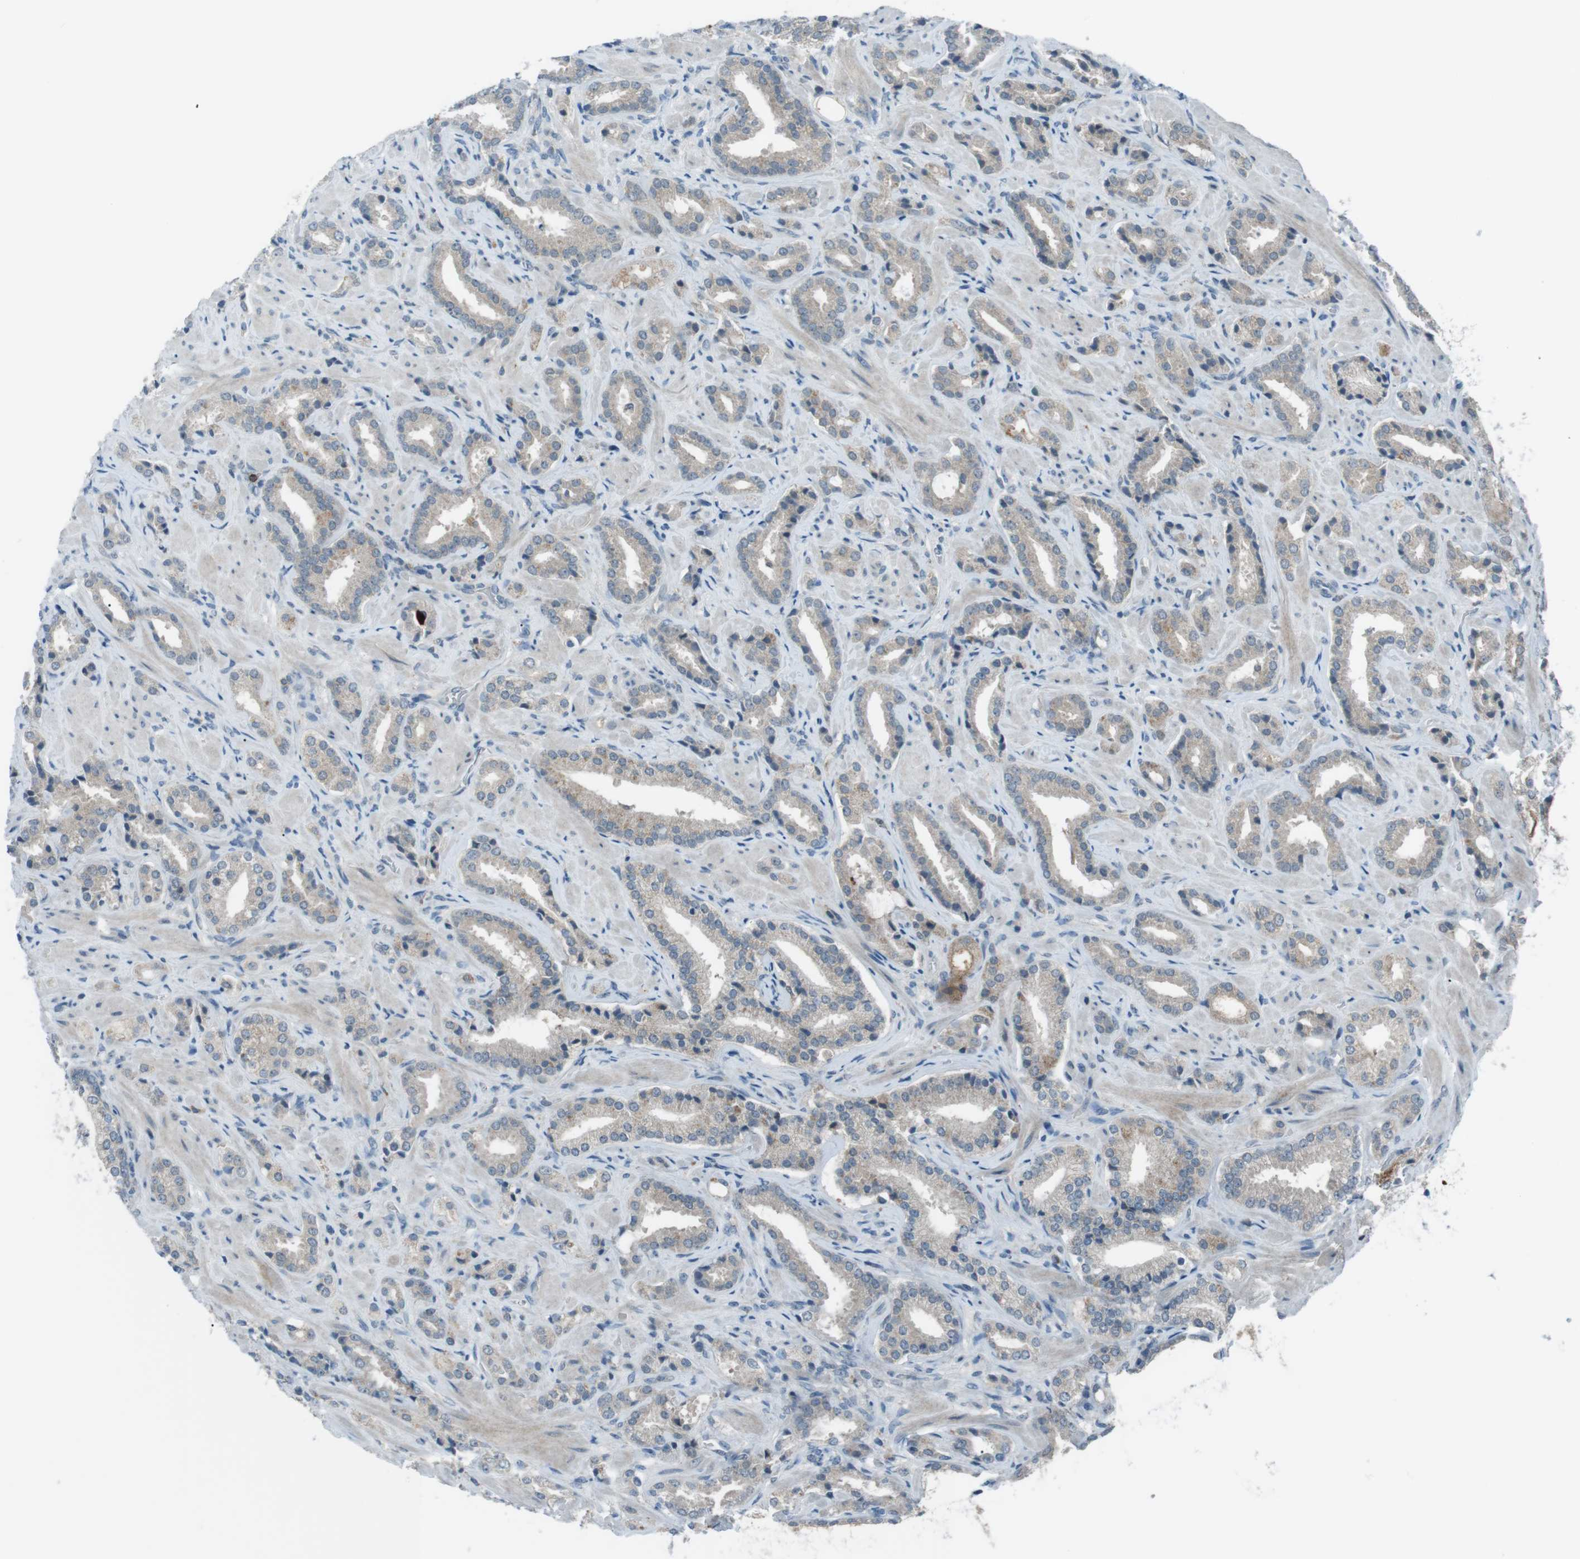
{"staining": {"intensity": "negative", "quantity": "none", "location": "none"}, "tissue": "prostate cancer", "cell_type": "Tumor cells", "image_type": "cancer", "snomed": [{"axis": "morphology", "description": "Adenocarcinoma, High grade"}, {"axis": "topography", "description": "Prostate"}], "caption": "Image shows no significant protein staining in tumor cells of prostate cancer (adenocarcinoma (high-grade)).", "gene": "FCRLA", "patient": {"sex": "male", "age": 64}}